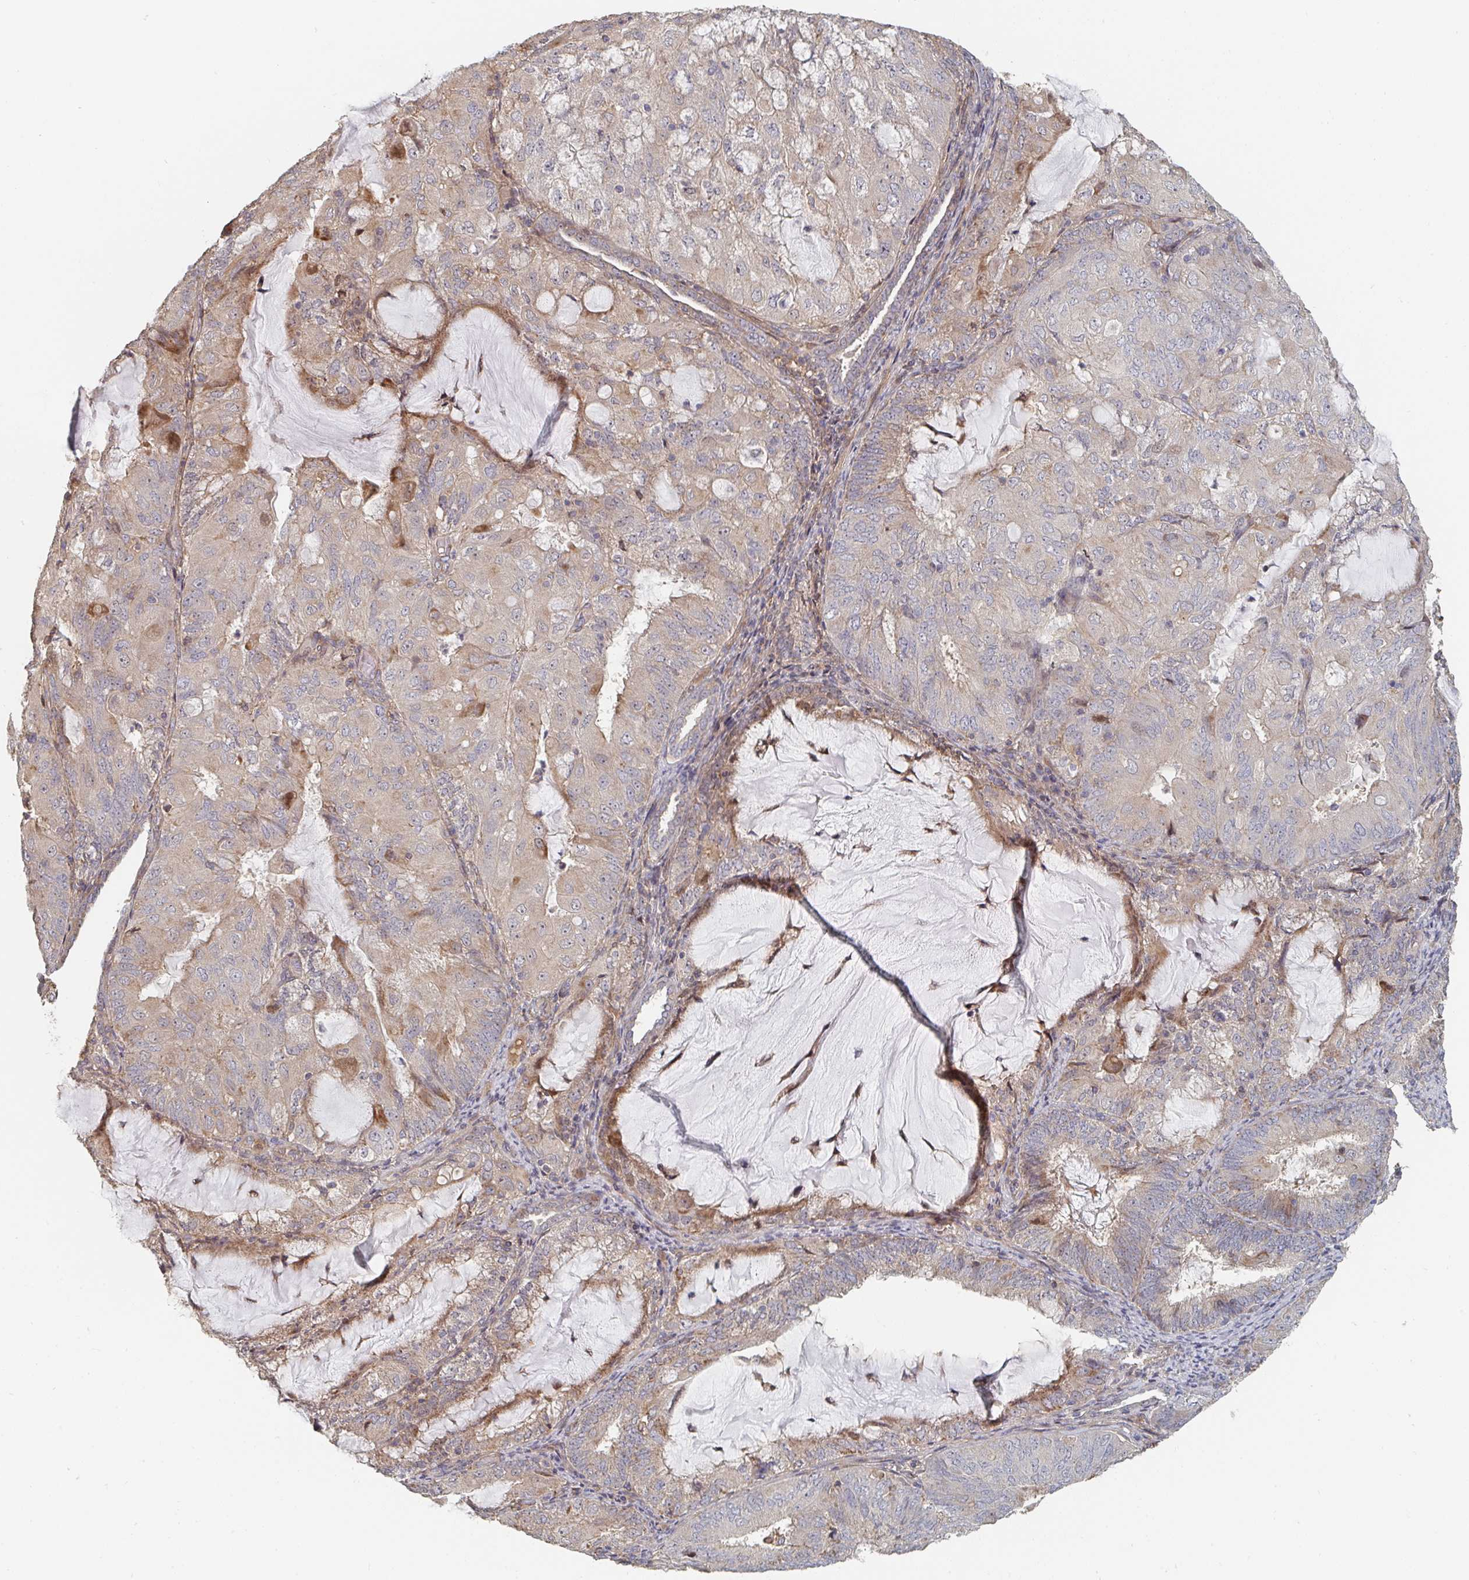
{"staining": {"intensity": "moderate", "quantity": "<25%", "location": "cytoplasmic/membranous"}, "tissue": "endometrial cancer", "cell_type": "Tumor cells", "image_type": "cancer", "snomed": [{"axis": "morphology", "description": "Adenocarcinoma, NOS"}, {"axis": "topography", "description": "Endometrium"}], "caption": "The photomicrograph demonstrates immunohistochemical staining of endometrial adenocarcinoma. There is moderate cytoplasmic/membranous staining is seen in about <25% of tumor cells.", "gene": "PTEN", "patient": {"sex": "female", "age": 81}}